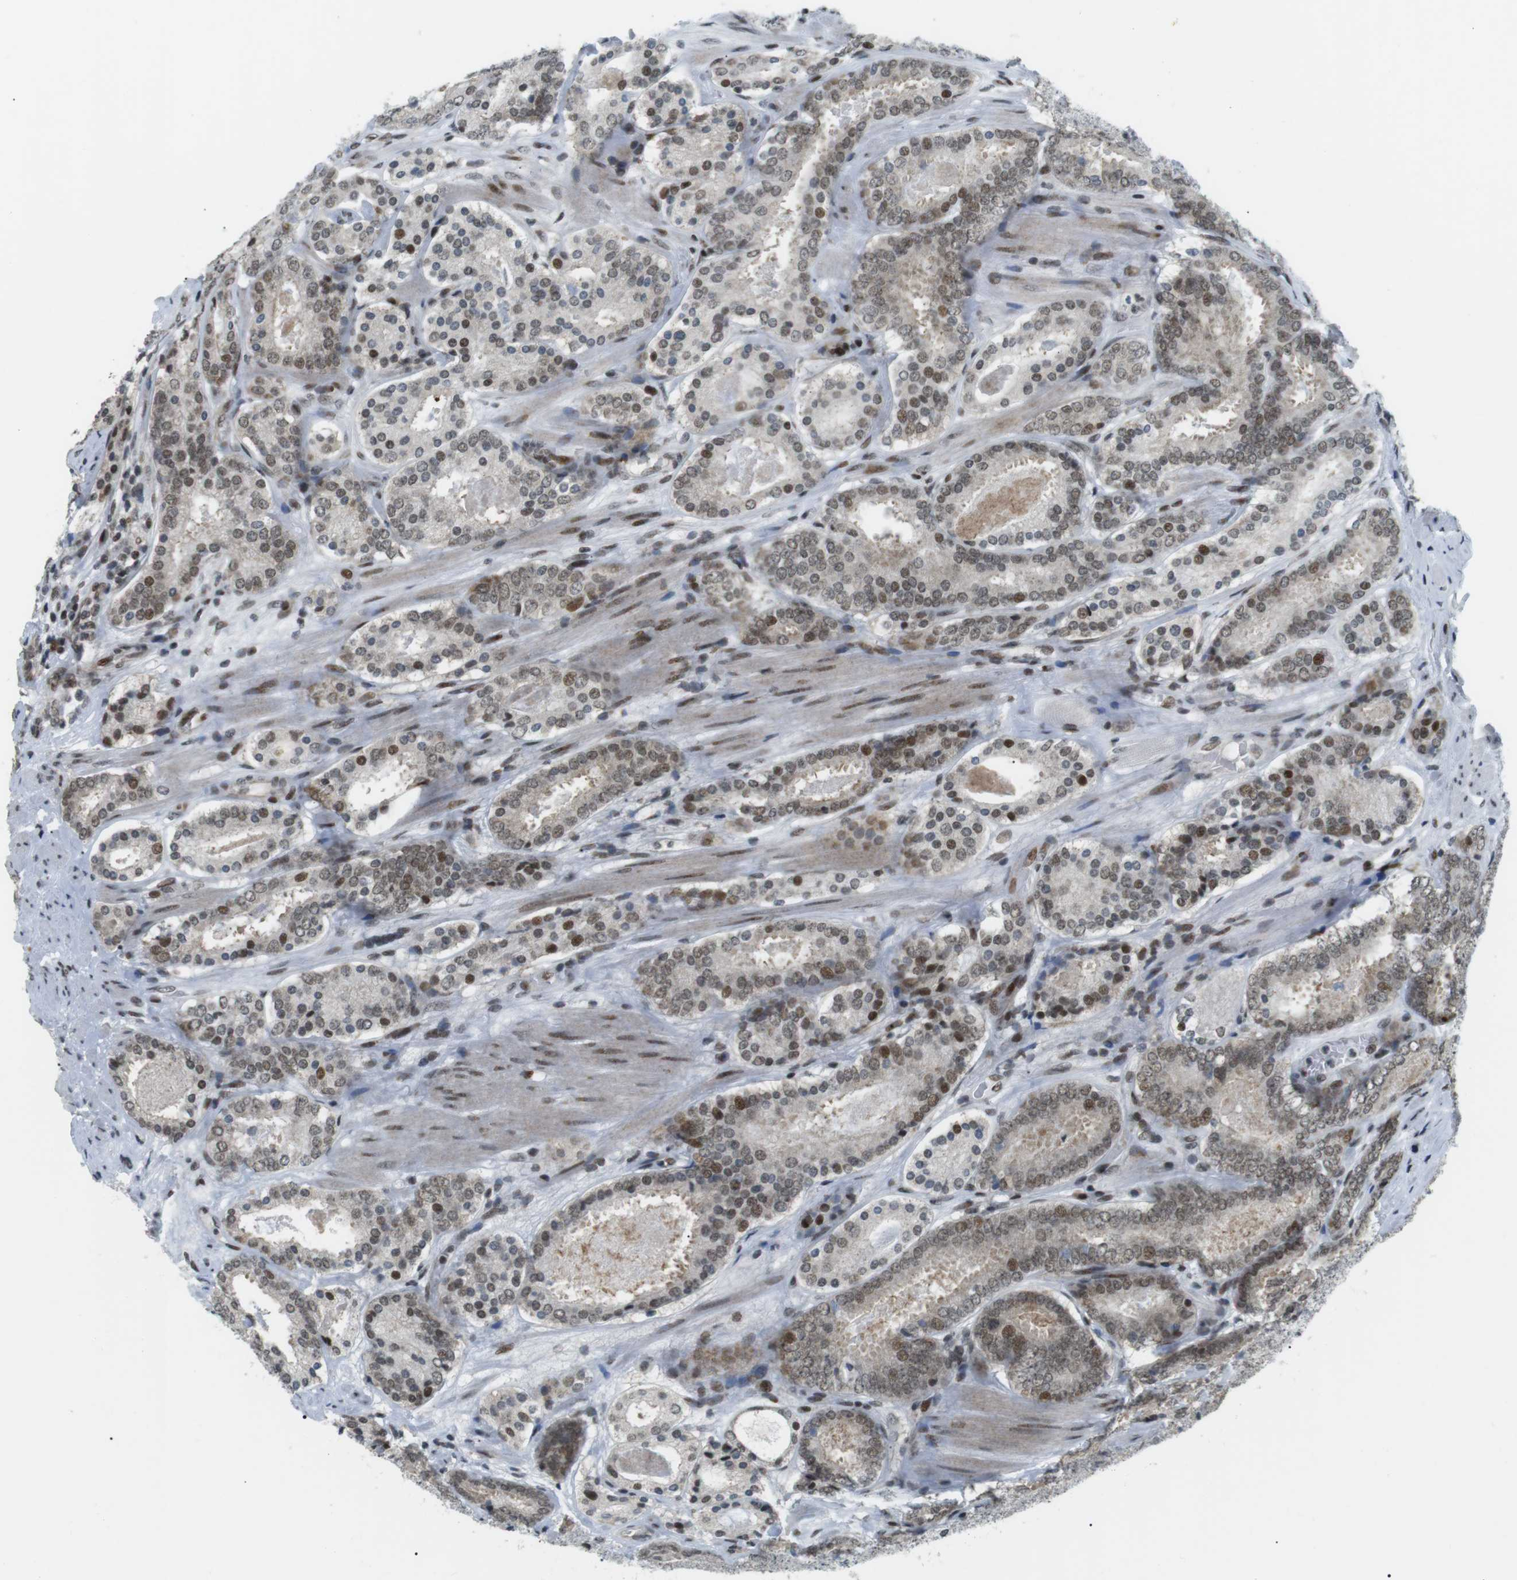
{"staining": {"intensity": "moderate", "quantity": "25%-75%", "location": "nuclear"}, "tissue": "prostate cancer", "cell_type": "Tumor cells", "image_type": "cancer", "snomed": [{"axis": "morphology", "description": "Adenocarcinoma, Low grade"}, {"axis": "topography", "description": "Prostate"}], "caption": "Immunohistochemical staining of human prostate low-grade adenocarcinoma reveals moderate nuclear protein positivity in about 25%-75% of tumor cells.", "gene": "CDC27", "patient": {"sex": "male", "age": 69}}